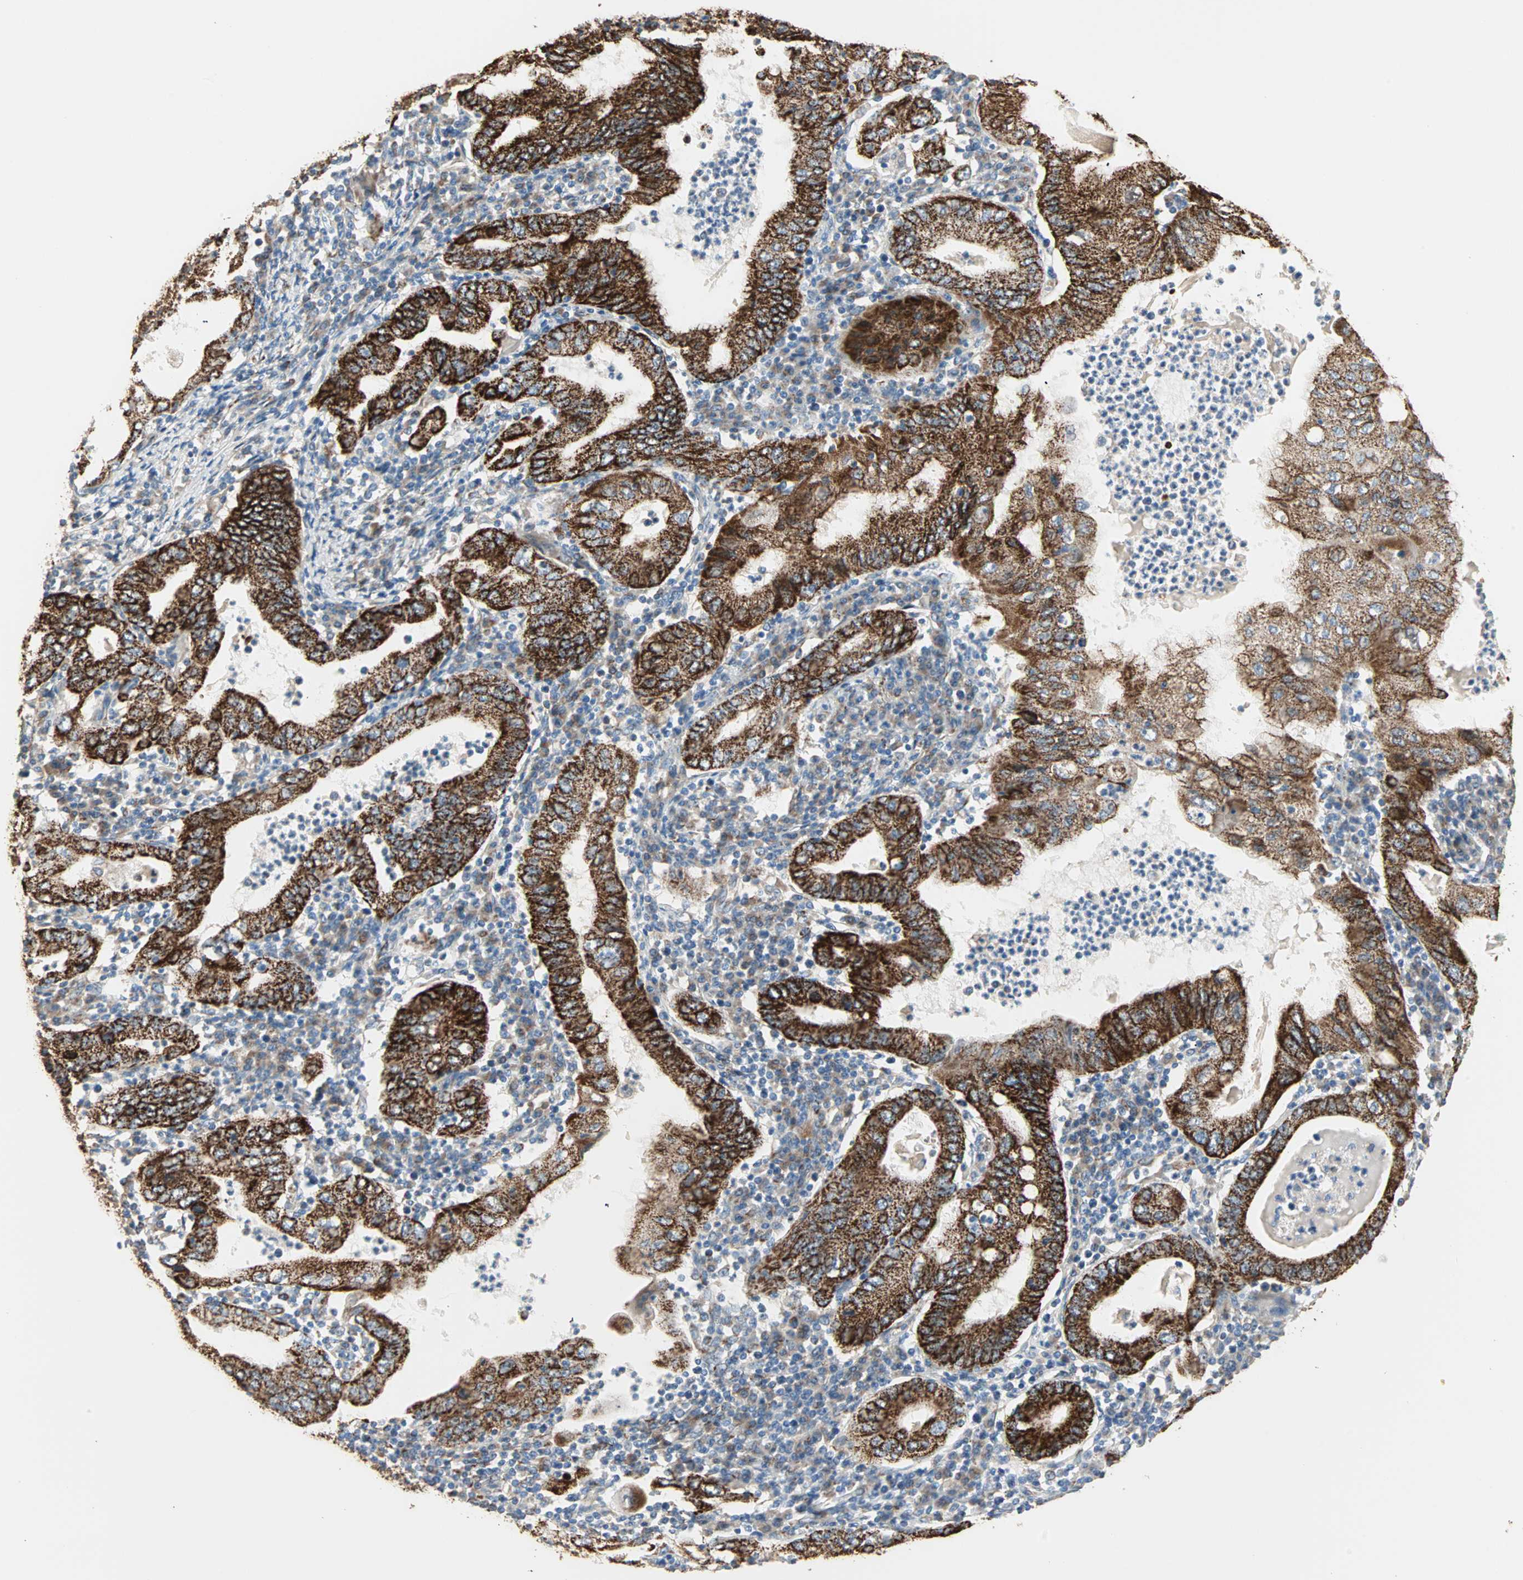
{"staining": {"intensity": "strong", "quantity": ">75%", "location": "cytoplasmic/membranous"}, "tissue": "stomach cancer", "cell_type": "Tumor cells", "image_type": "cancer", "snomed": [{"axis": "morphology", "description": "Normal tissue, NOS"}, {"axis": "morphology", "description": "Adenocarcinoma, NOS"}, {"axis": "topography", "description": "Esophagus"}, {"axis": "topography", "description": "Stomach, upper"}, {"axis": "topography", "description": "Peripheral nerve tissue"}], "caption": "Immunohistochemical staining of human stomach cancer (adenocarcinoma) exhibits strong cytoplasmic/membranous protein expression in approximately >75% of tumor cells.", "gene": "TST", "patient": {"sex": "male", "age": 62}}